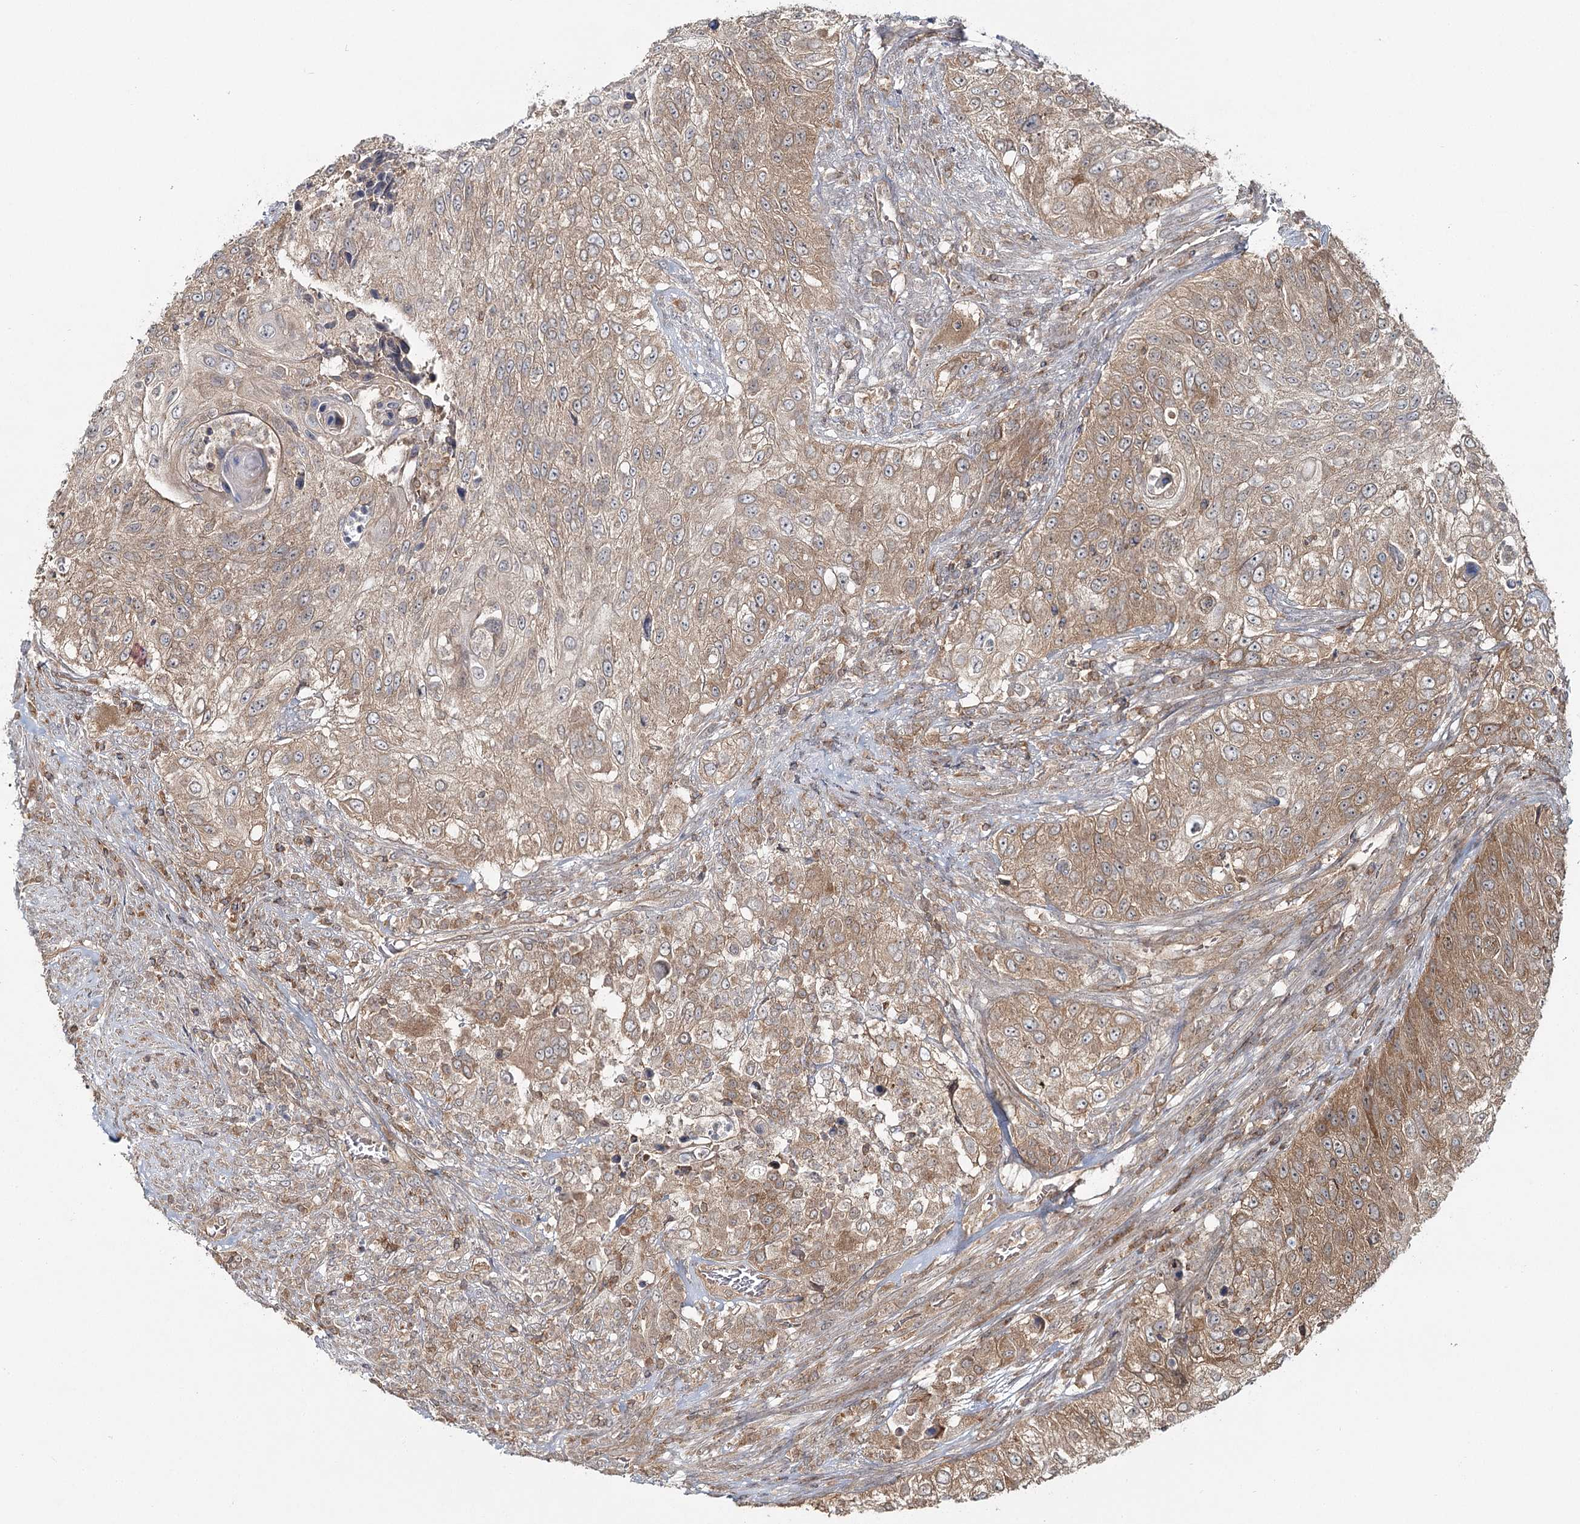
{"staining": {"intensity": "moderate", "quantity": ">75%", "location": "cytoplasmic/membranous"}, "tissue": "urothelial cancer", "cell_type": "Tumor cells", "image_type": "cancer", "snomed": [{"axis": "morphology", "description": "Urothelial carcinoma, High grade"}, {"axis": "topography", "description": "Urinary bladder"}], "caption": "The immunohistochemical stain shows moderate cytoplasmic/membranous positivity in tumor cells of urothelial cancer tissue.", "gene": "FAM120B", "patient": {"sex": "female", "age": 60}}